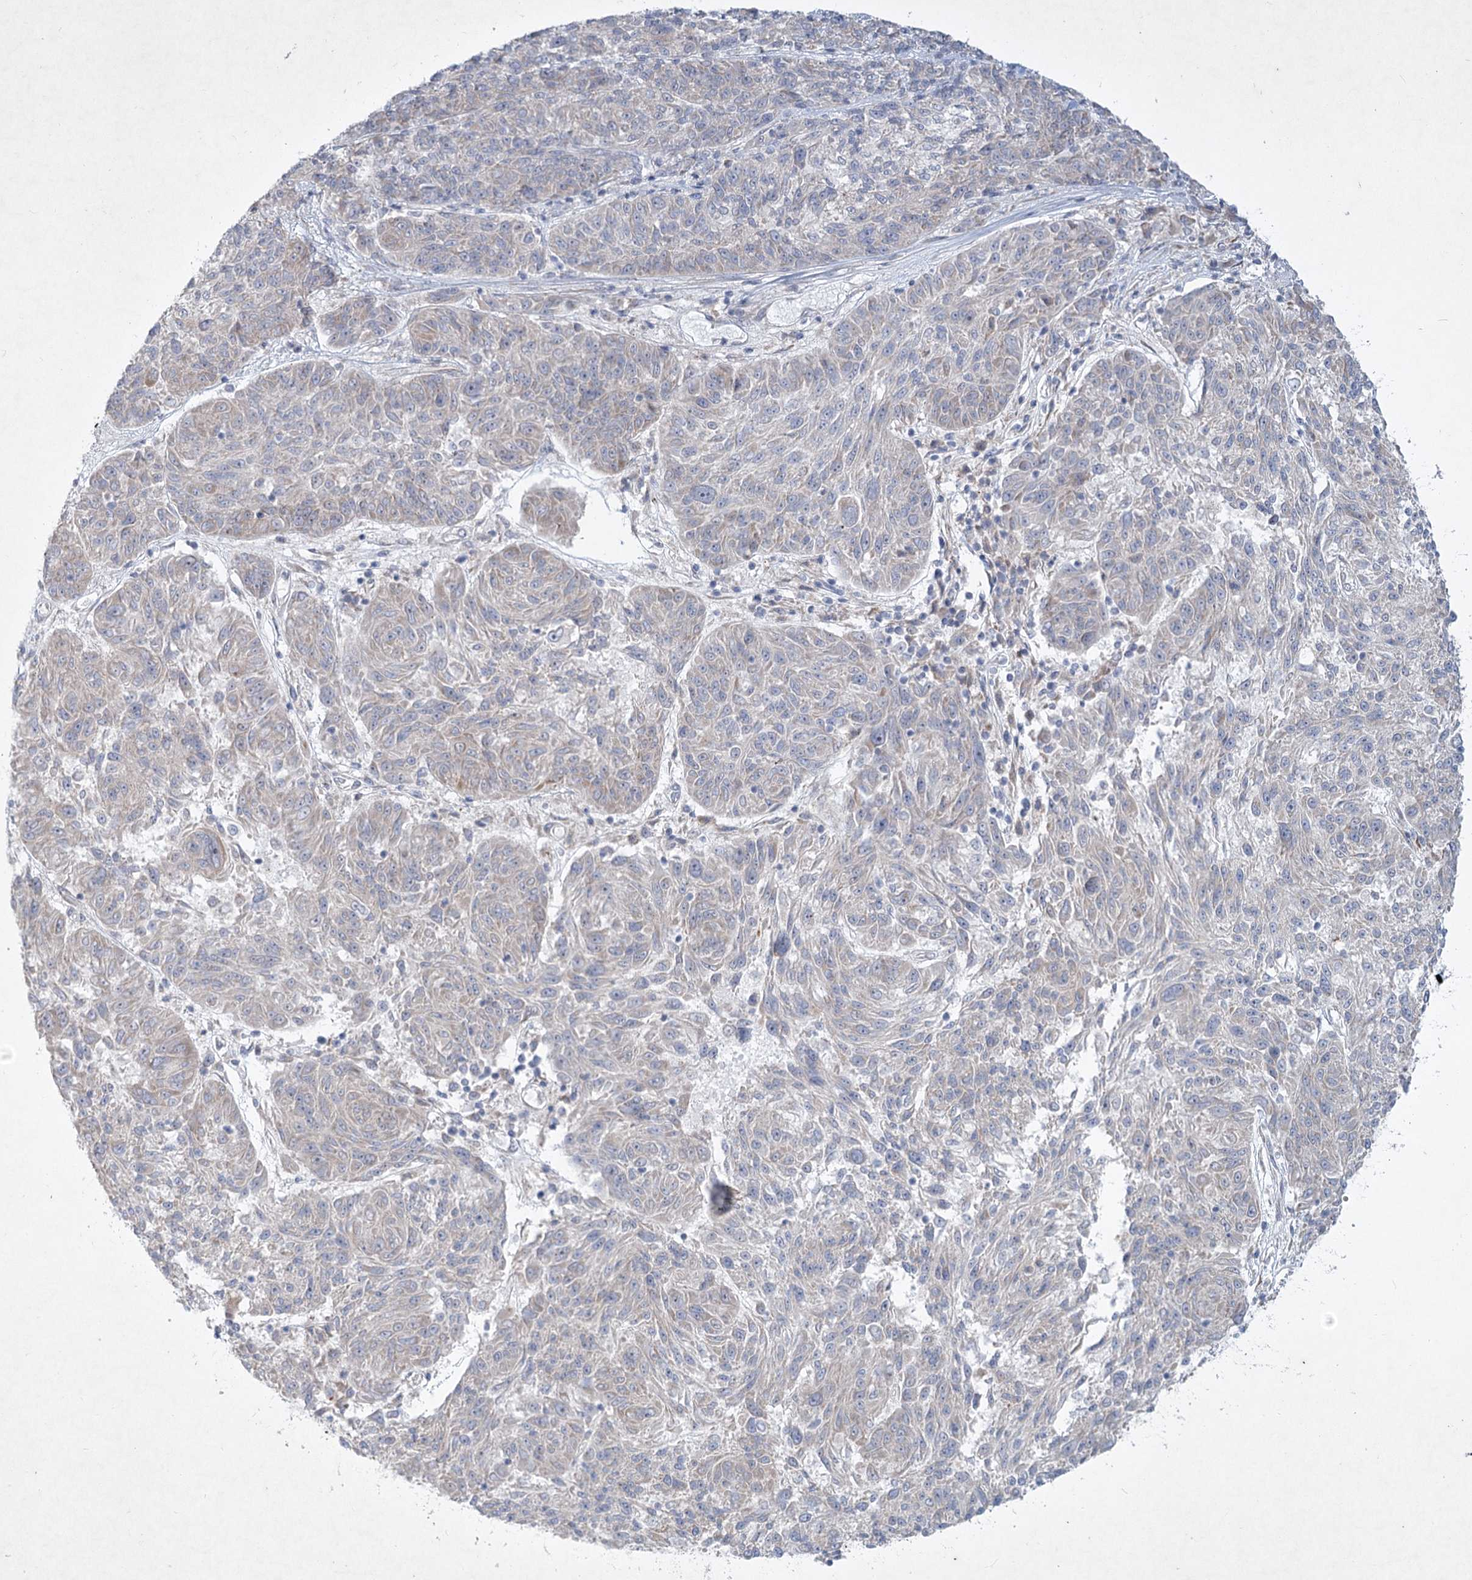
{"staining": {"intensity": "negative", "quantity": "none", "location": "none"}, "tissue": "melanoma", "cell_type": "Tumor cells", "image_type": "cancer", "snomed": [{"axis": "morphology", "description": "Malignant melanoma, NOS"}, {"axis": "topography", "description": "Skin"}], "caption": "The immunohistochemistry (IHC) micrograph has no significant positivity in tumor cells of melanoma tissue.", "gene": "PLA2G12A", "patient": {"sex": "male", "age": 53}}